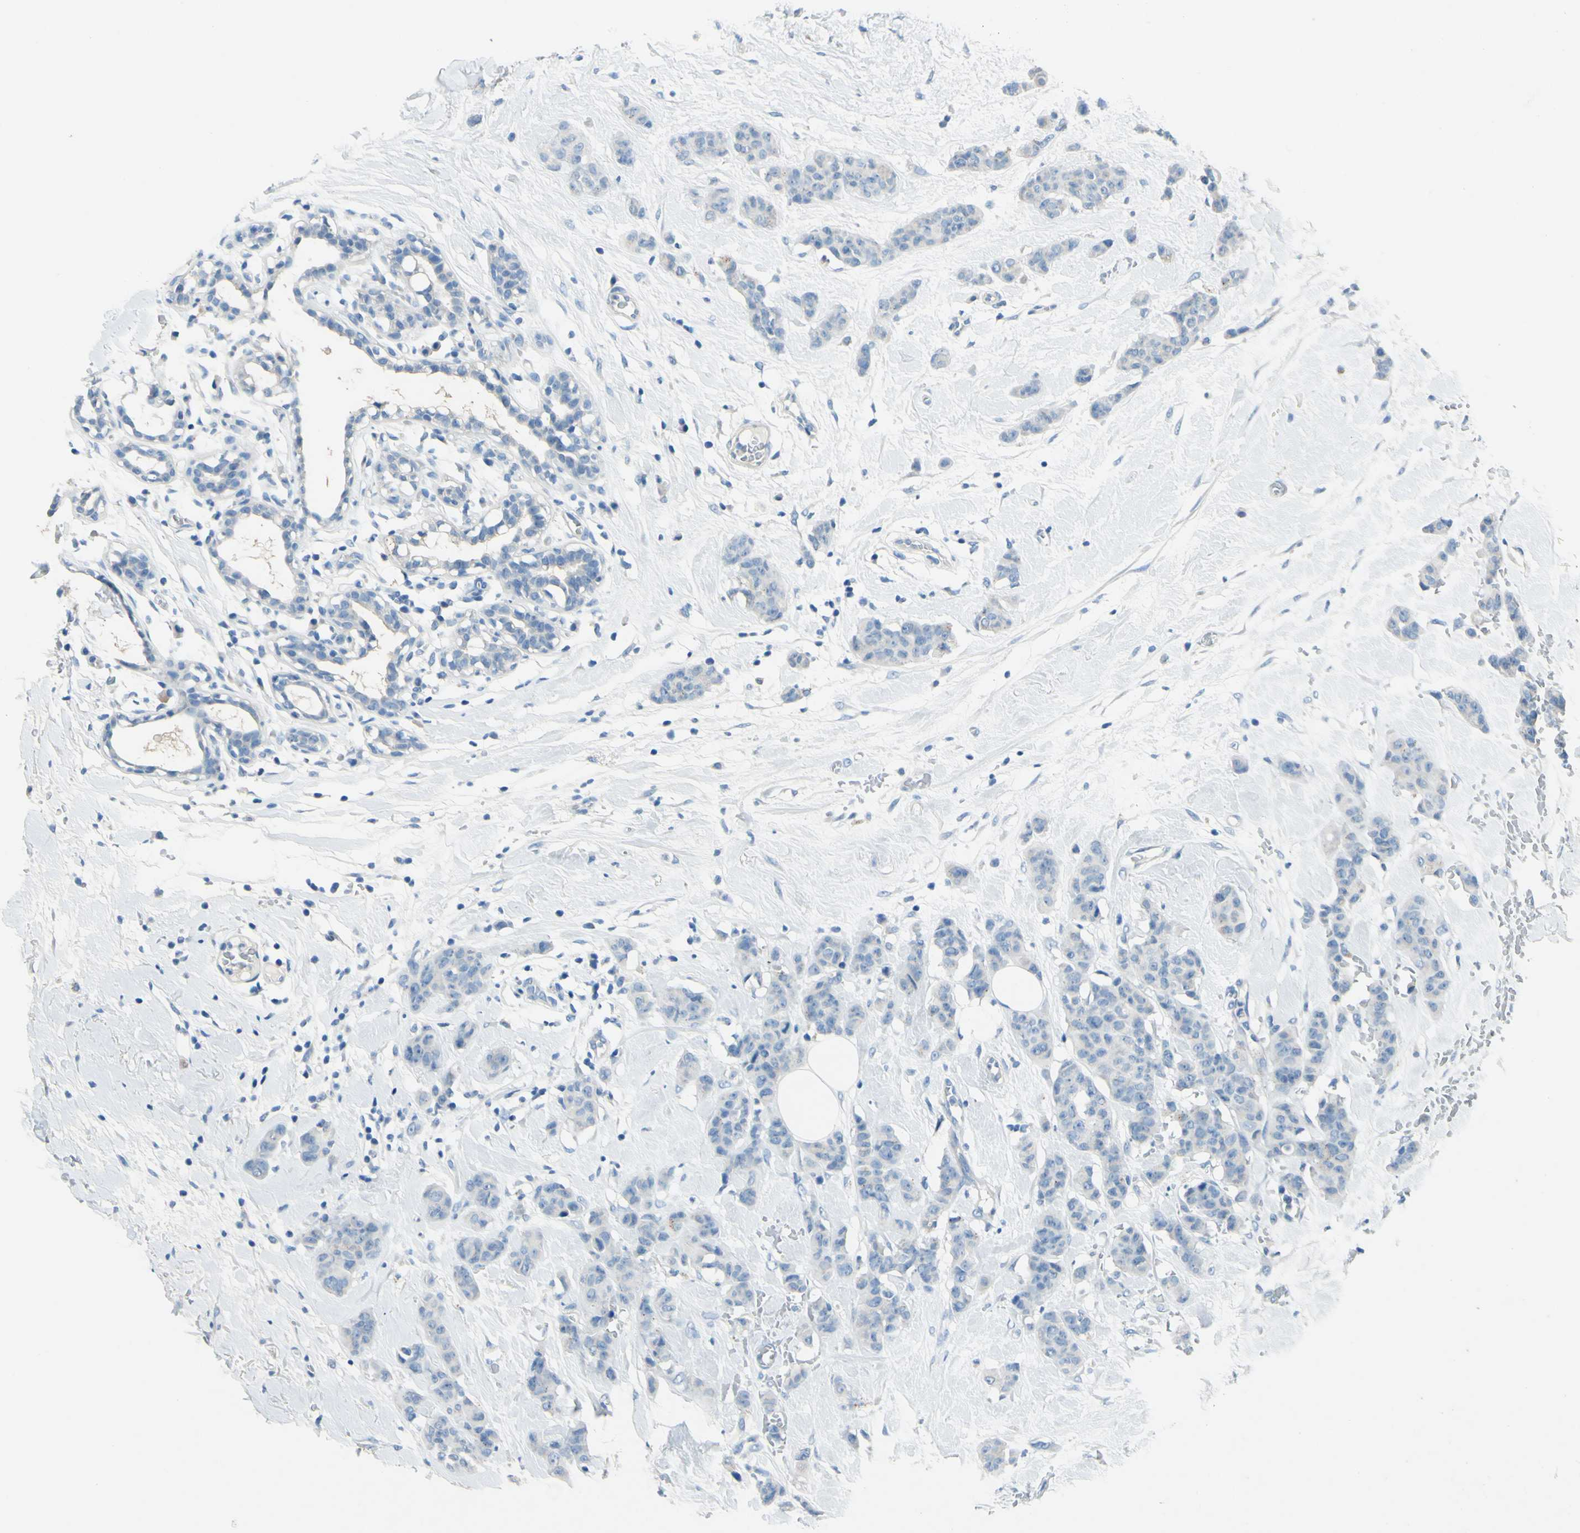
{"staining": {"intensity": "negative", "quantity": "none", "location": "none"}, "tissue": "breast cancer", "cell_type": "Tumor cells", "image_type": "cancer", "snomed": [{"axis": "morphology", "description": "Normal tissue, NOS"}, {"axis": "morphology", "description": "Duct carcinoma"}, {"axis": "topography", "description": "Breast"}], "caption": "Tumor cells are negative for brown protein staining in breast cancer.", "gene": "CDH10", "patient": {"sex": "female", "age": 40}}